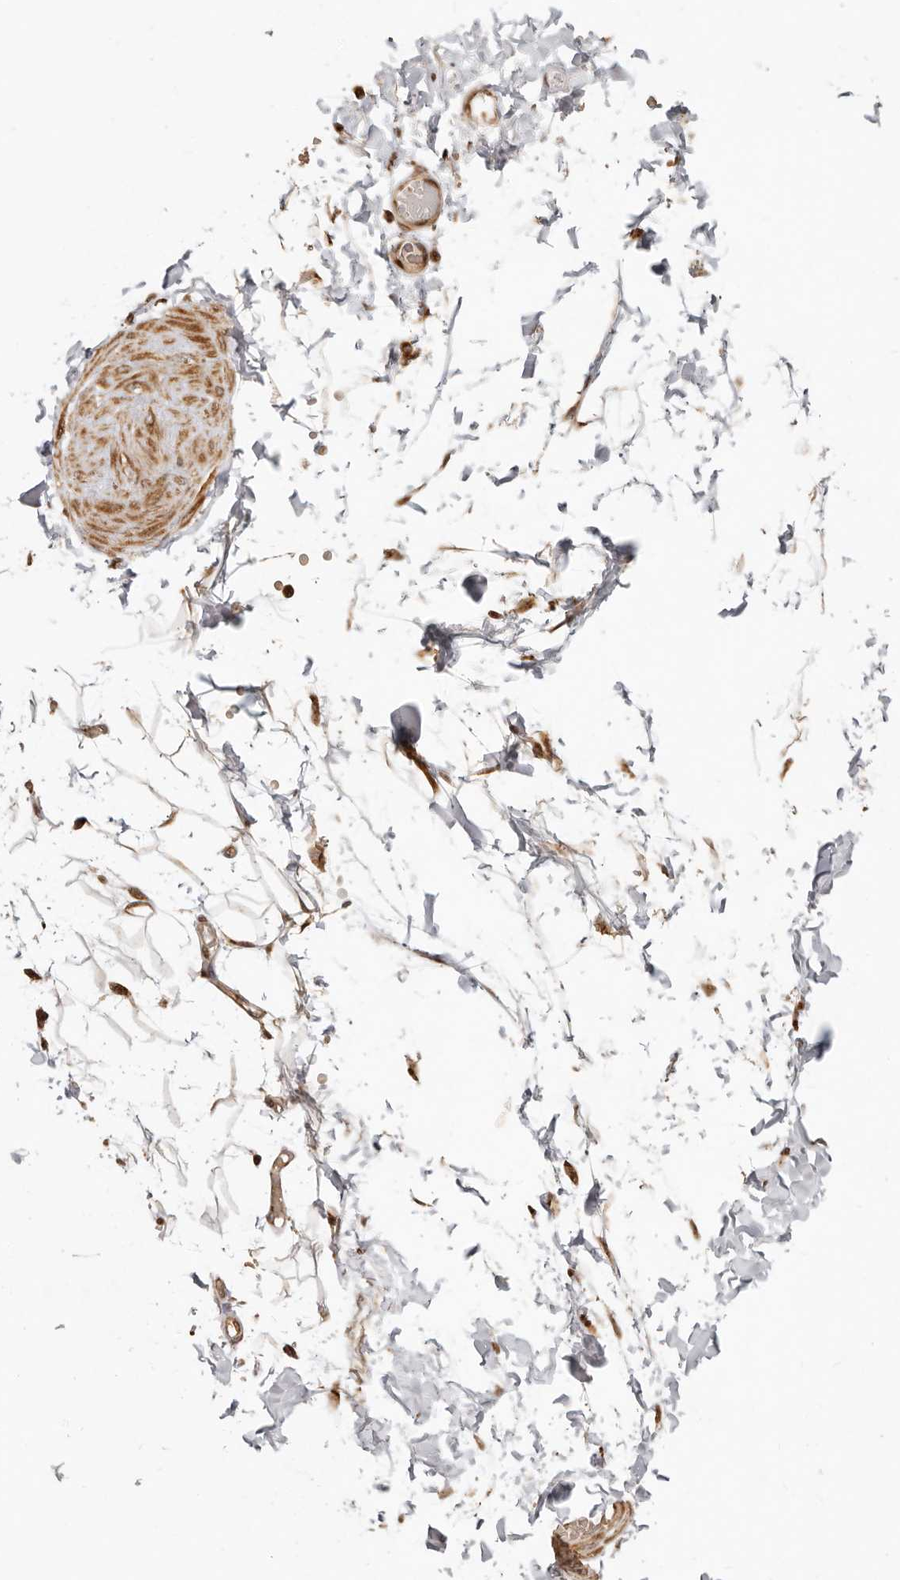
{"staining": {"intensity": "weak", "quantity": "25%-75%", "location": "cytoplasmic/membranous"}, "tissue": "adipose tissue", "cell_type": "Adipocytes", "image_type": "normal", "snomed": [{"axis": "morphology", "description": "Normal tissue, NOS"}, {"axis": "topography", "description": "Adipose tissue"}, {"axis": "topography", "description": "Vascular tissue"}, {"axis": "topography", "description": "Peripheral nerve tissue"}], "caption": "DAB (3,3'-diaminobenzidine) immunohistochemical staining of normal human adipose tissue reveals weak cytoplasmic/membranous protein staining in approximately 25%-75% of adipocytes. The protein of interest is stained brown, and the nuclei are stained in blue (DAB IHC with brightfield microscopy, high magnification).", "gene": "TRIM4", "patient": {"sex": "male", "age": 25}}